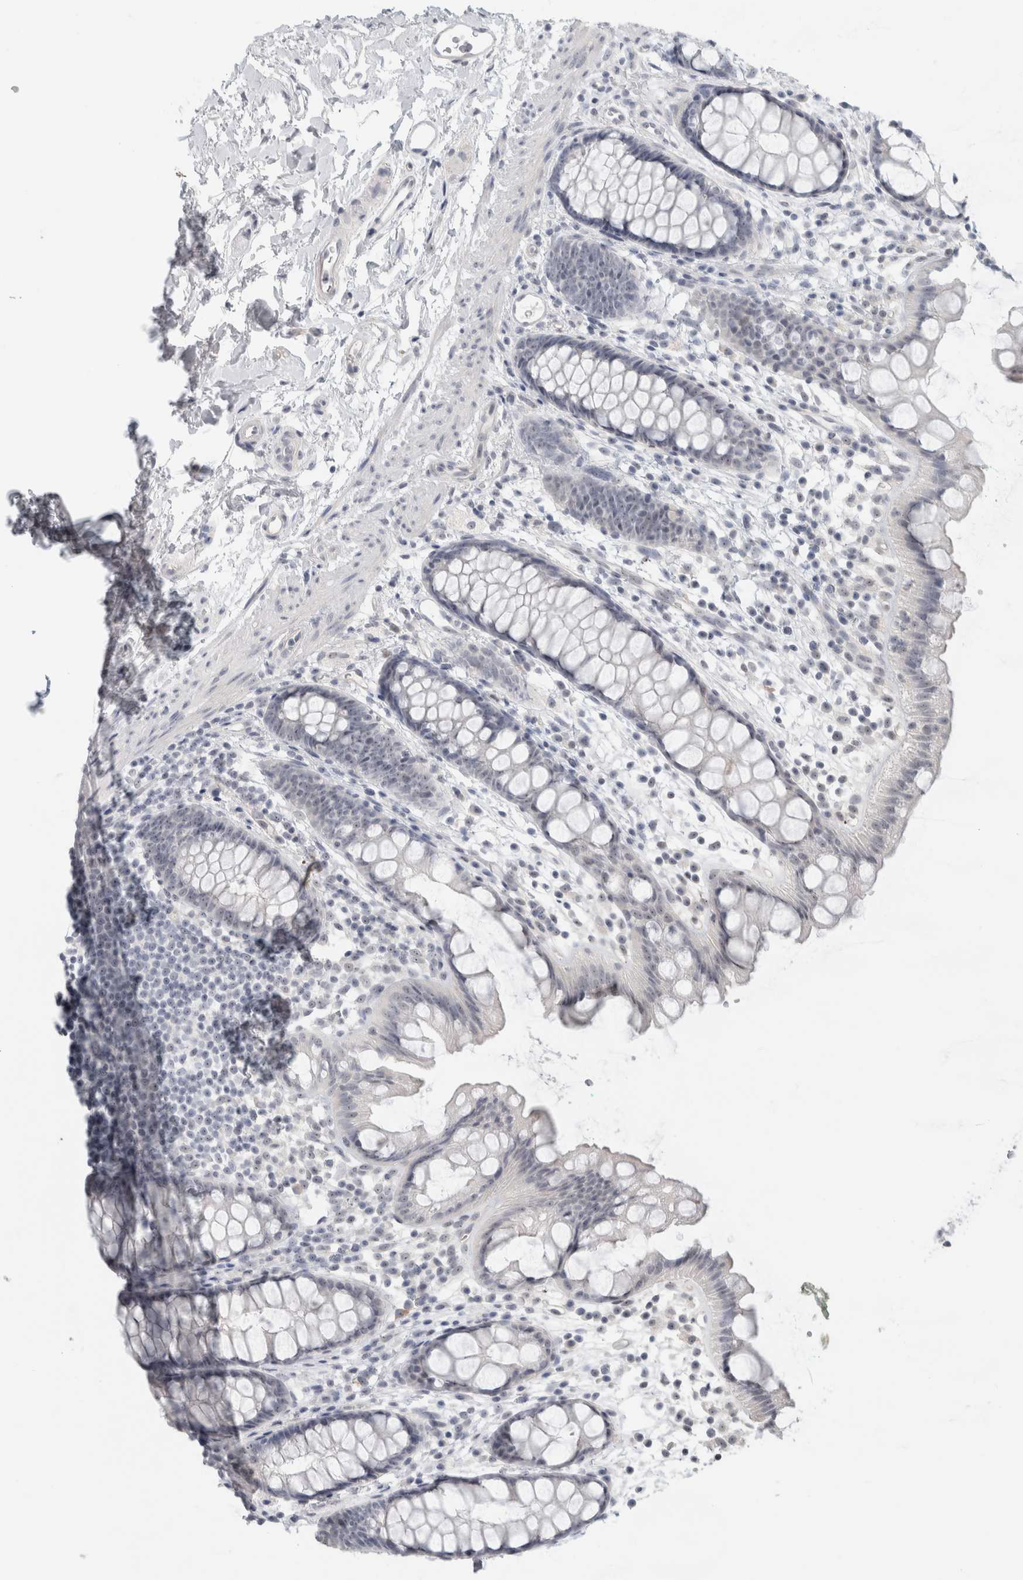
{"staining": {"intensity": "negative", "quantity": "none", "location": "none"}, "tissue": "rectum", "cell_type": "Glandular cells", "image_type": "normal", "snomed": [{"axis": "morphology", "description": "Normal tissue, NOS"}, {"axis": "topography", "description": "Rectum"}], "caption": "The immunohistochemistry (IHC) micrograph has no significant staining in glandular cells of rectum. The staining was performed using DAB (3,3'-diaminobenzidine) to visualize the protein expression in brown, while the nuclei were stained in blue with hematoxylin (Magnification: 20x).", "gene": "FMR1NB", "patient": {"sex": "female", "age": 65}}